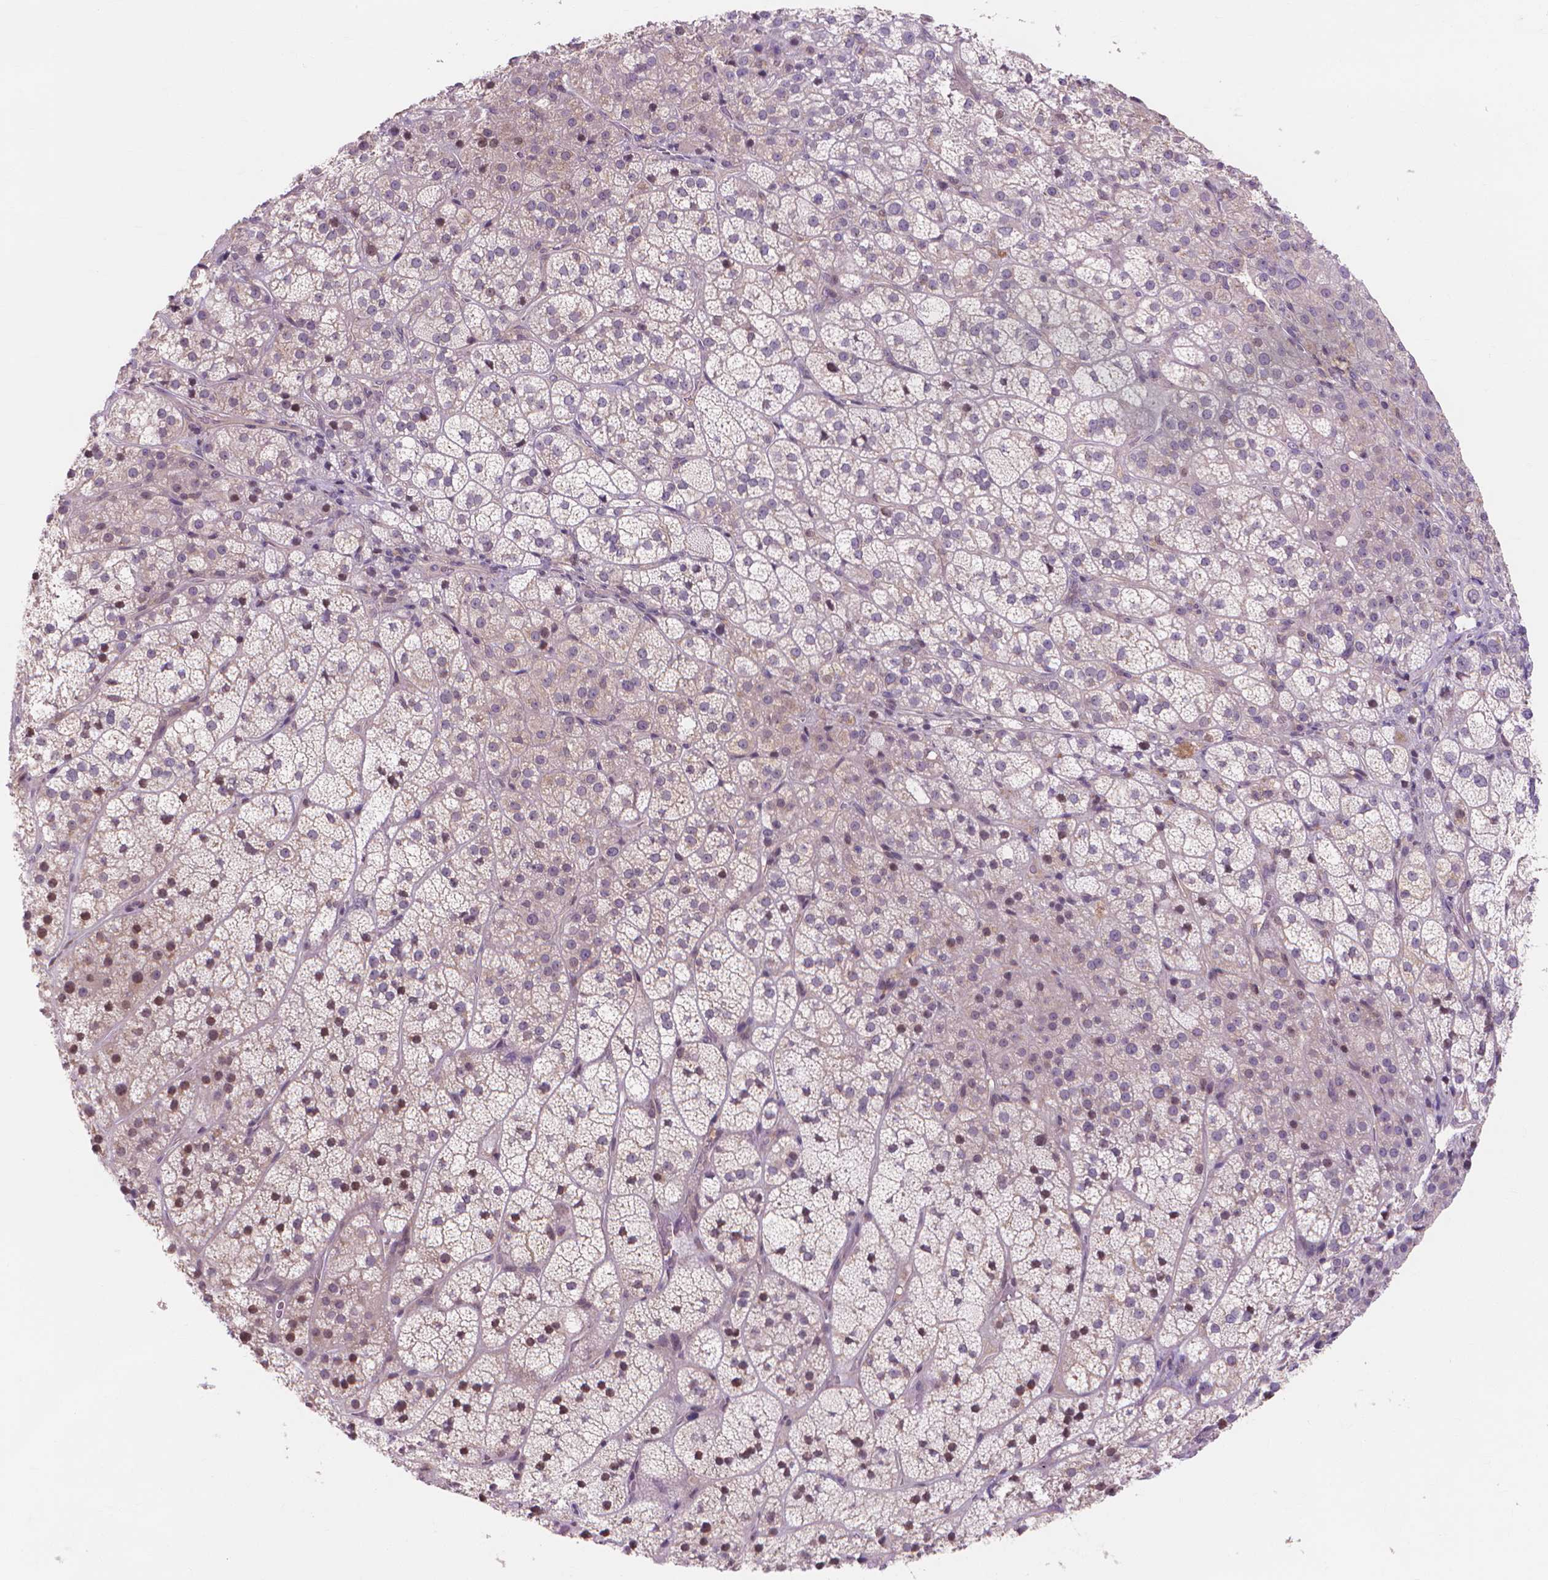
{"staining": {"intensity": "weak", "quantity": "<25%", "location": "cytoplasmic/membranous,nuclear"}, "tissue": "adrenal gland", "cell_type": "Glandular cells", "image_type": "normal", "snomed": [{"axis": "morphology", "description": "Normal tissue, NOS"}, {"axis": "topography", "description": "Adrenal gland"}], "caption": "High magnification brightfield microscopy of unremarkable adrenal gland stained with DAB (brown) and counterstained with hematoxylin (blue): glandular cells show no significant staining.", "gene": "PRDM13", "patient": {"sex": "female", "age": 60}}